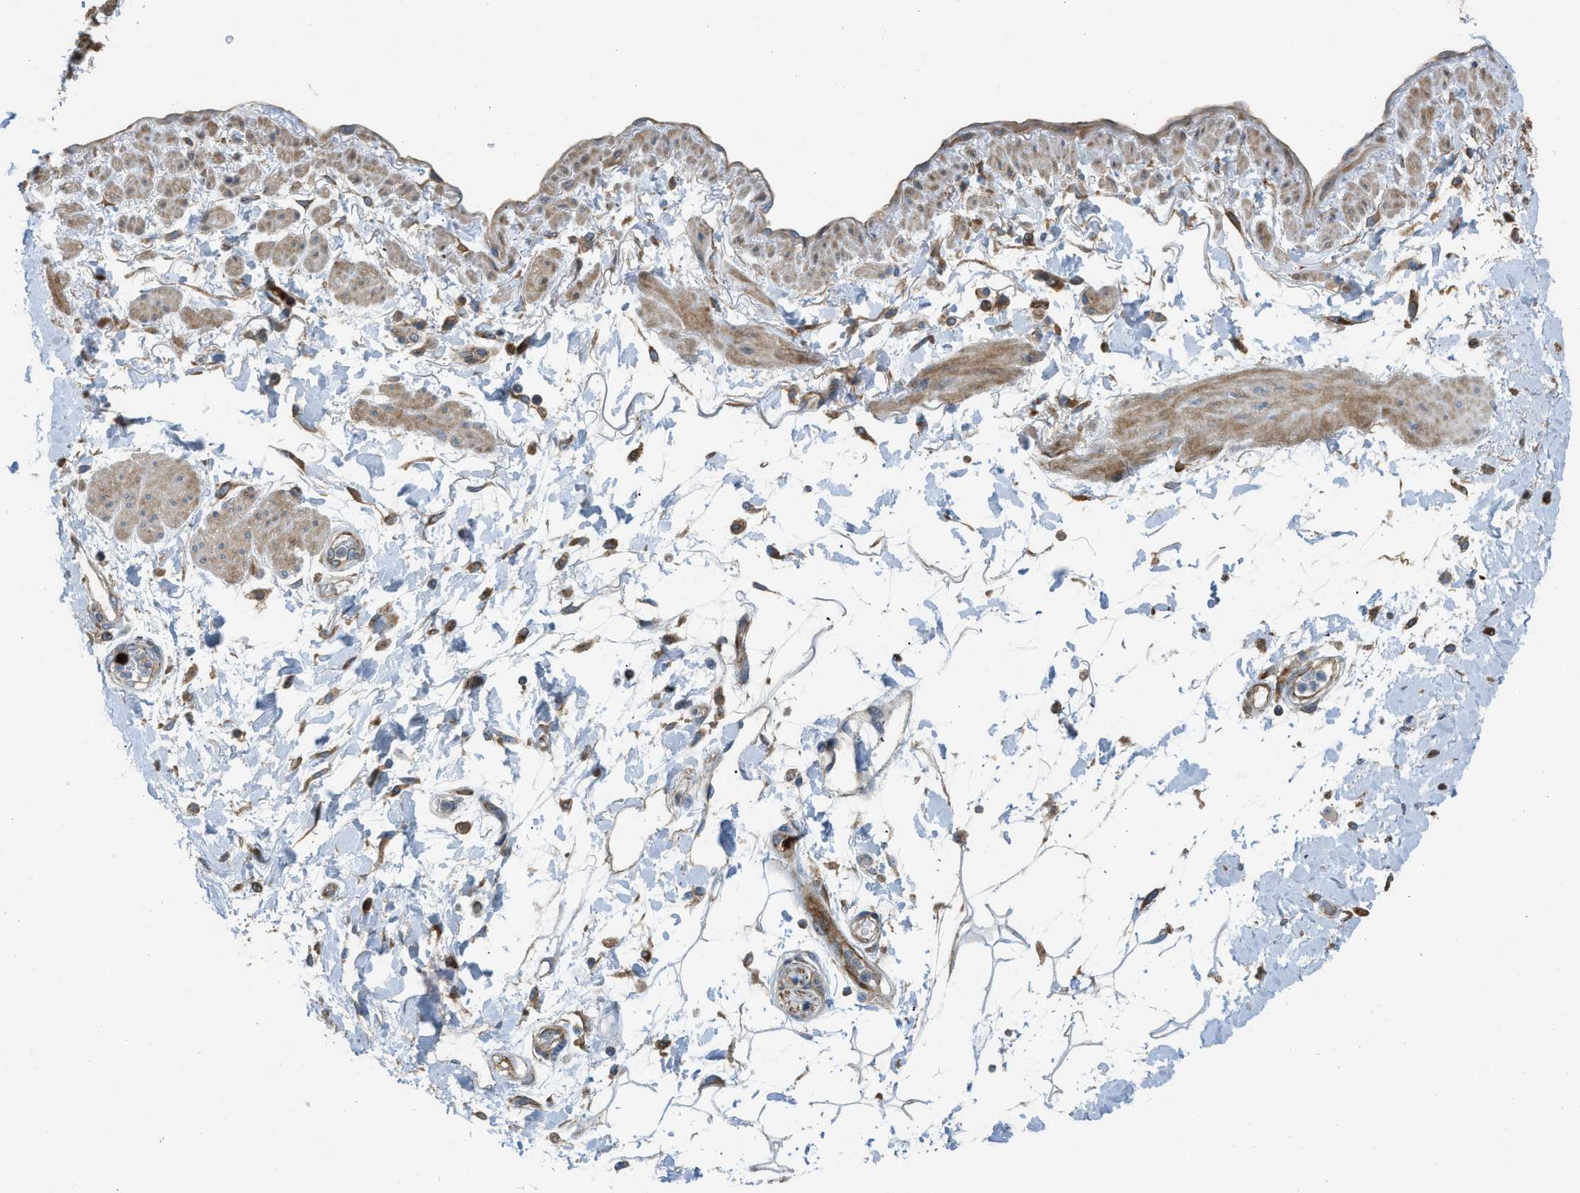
{"staining": {"intensity": "negative", "quantity": "none", "location": "none"}, "tissue": "adipose tissue", "cell_type": "Adipocytes", "image_type": "normal", "snomed": [{"axis": "morphology", "description": "Normal tissue, NOS"}, {"axis": "morphology", "description": "Adenocarcinoma, NOS"}, {"axis": "topography", "description": "Duodenum"}, {"axis": "topography", "description": "Peripheral nerve tissue"}], "caption": "Adipose tissue was stained to show a protein in brown. There is no significant expression in adipocytes. (DAB (3,3'-diaminobenzidine) immunohistochemistry with hematoxylin counter stain).", "gene": "TMEM68", "patient": {"sex": "female", "age": 60}}